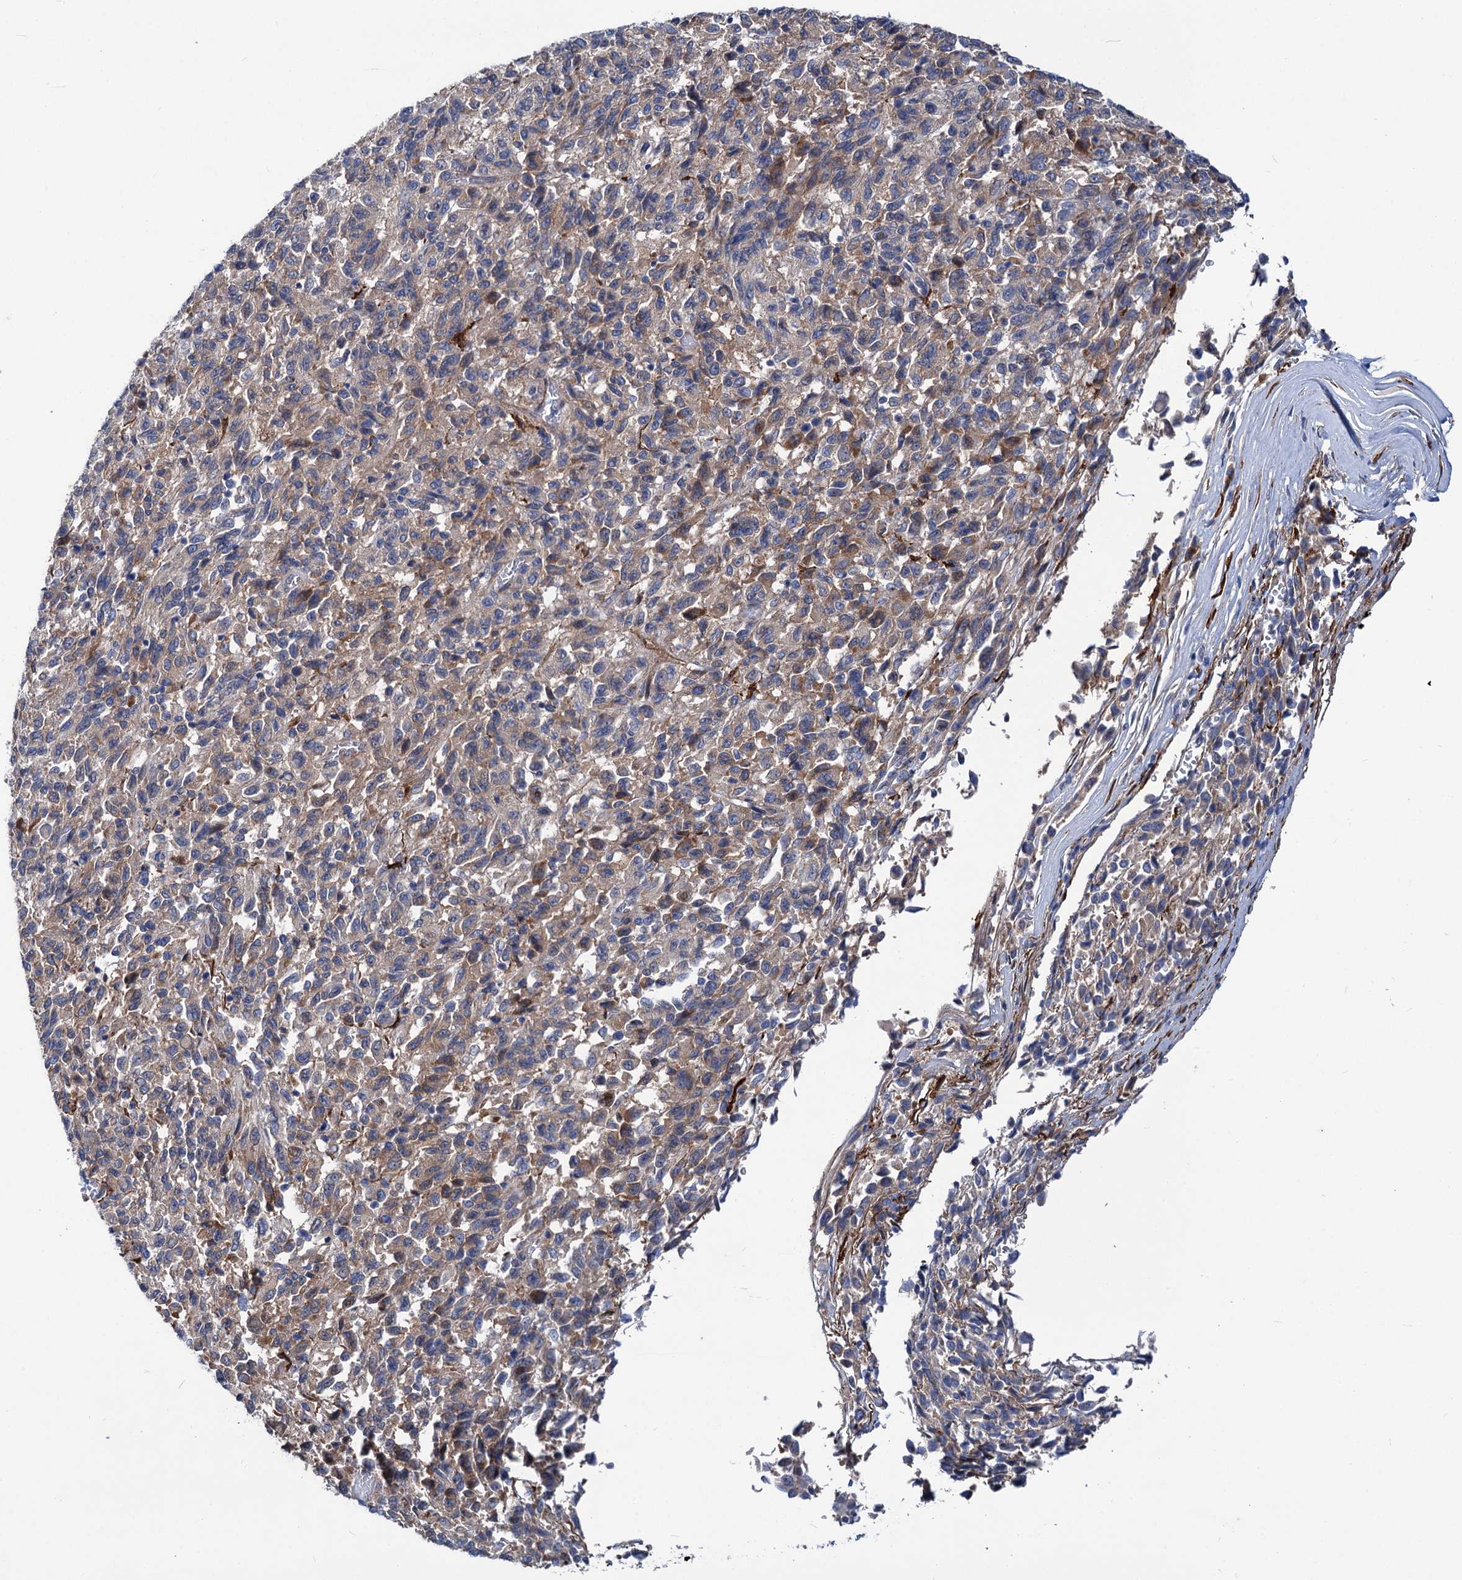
{"staining": {"intensity": "negative", "quantity": "none", "location": "none"}, "tissue": "melanoma", "cell_type": "Tumor cells", "image_type": "cancer", "snomed": [{"axis": "morphology", "description": "Malignant melanoma, Metastatic site"}, {"axis": "topography", "description": "Lung"}], "caption": "High power microscopy photomicrograph of an IHC photomicrograph of melanoma, revealing no significant positivity in tumor cells.", "gene": "TRIM55", "patient": {"sex": "male", "age": 64}}